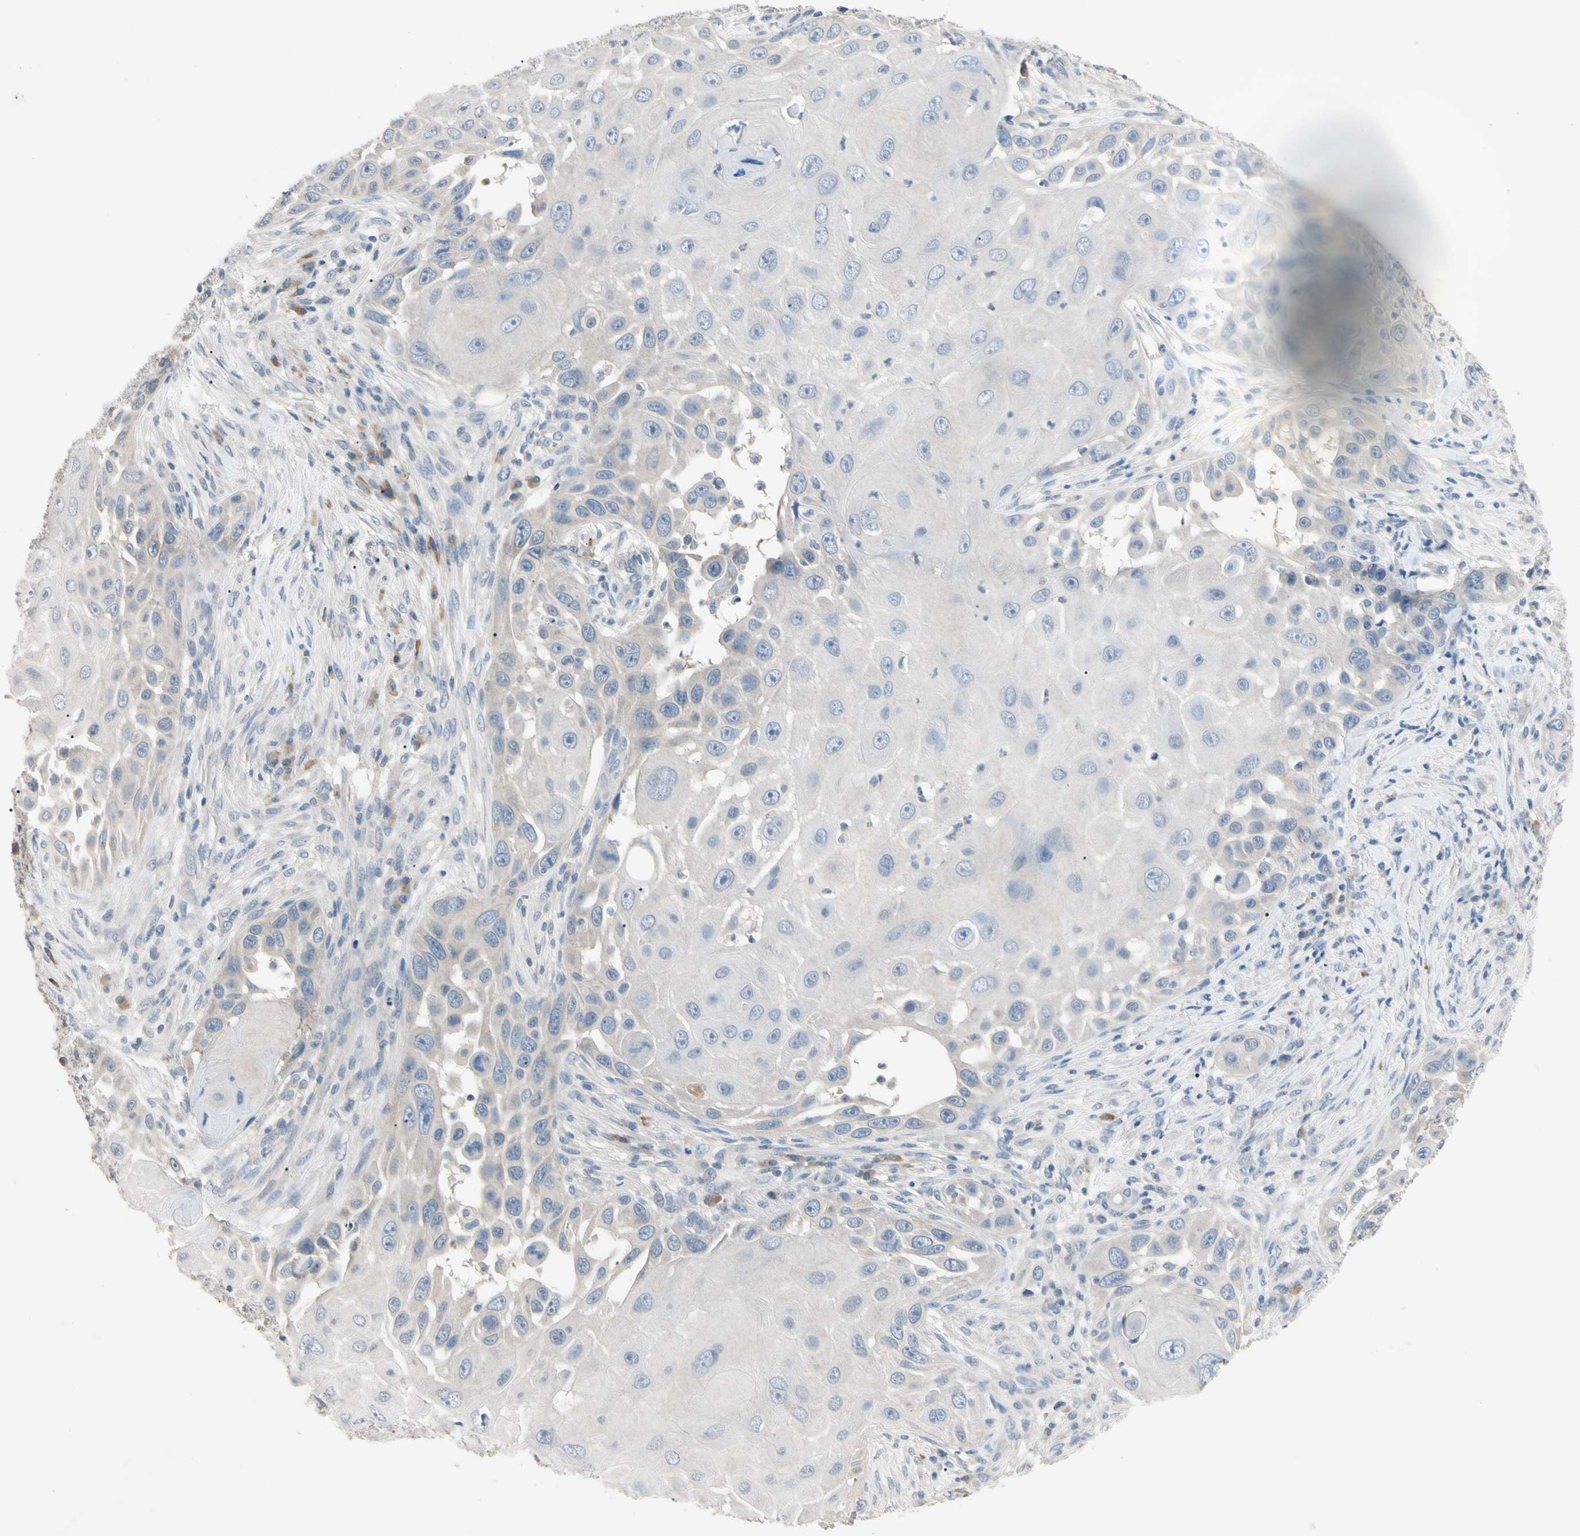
{"staining": {"intensity": "negative", "quantity": "none", "location": "none"}, "tissue": "skin cancer", "cell_type": "Tumor cells", "image_type": "cancer", "snomed": [{"axis": "morphology", "description": "Squamous cell carcinoma, NOS"}, {"axis": "topography", "description": "Skin"}], "caption": "Immunohistochemical staining of skin squamous cell carcinoma reveals no significant staining in tumor cells. Brightfield microscopy of immunohistochemistry (IHC) stained with DAB (3,3'-diaminobenzidine) (brown) and hematoxylin (blue), captured at high magnification.", "gene": "PRSS21", "patient": {"sex": "female", "age": 44}}